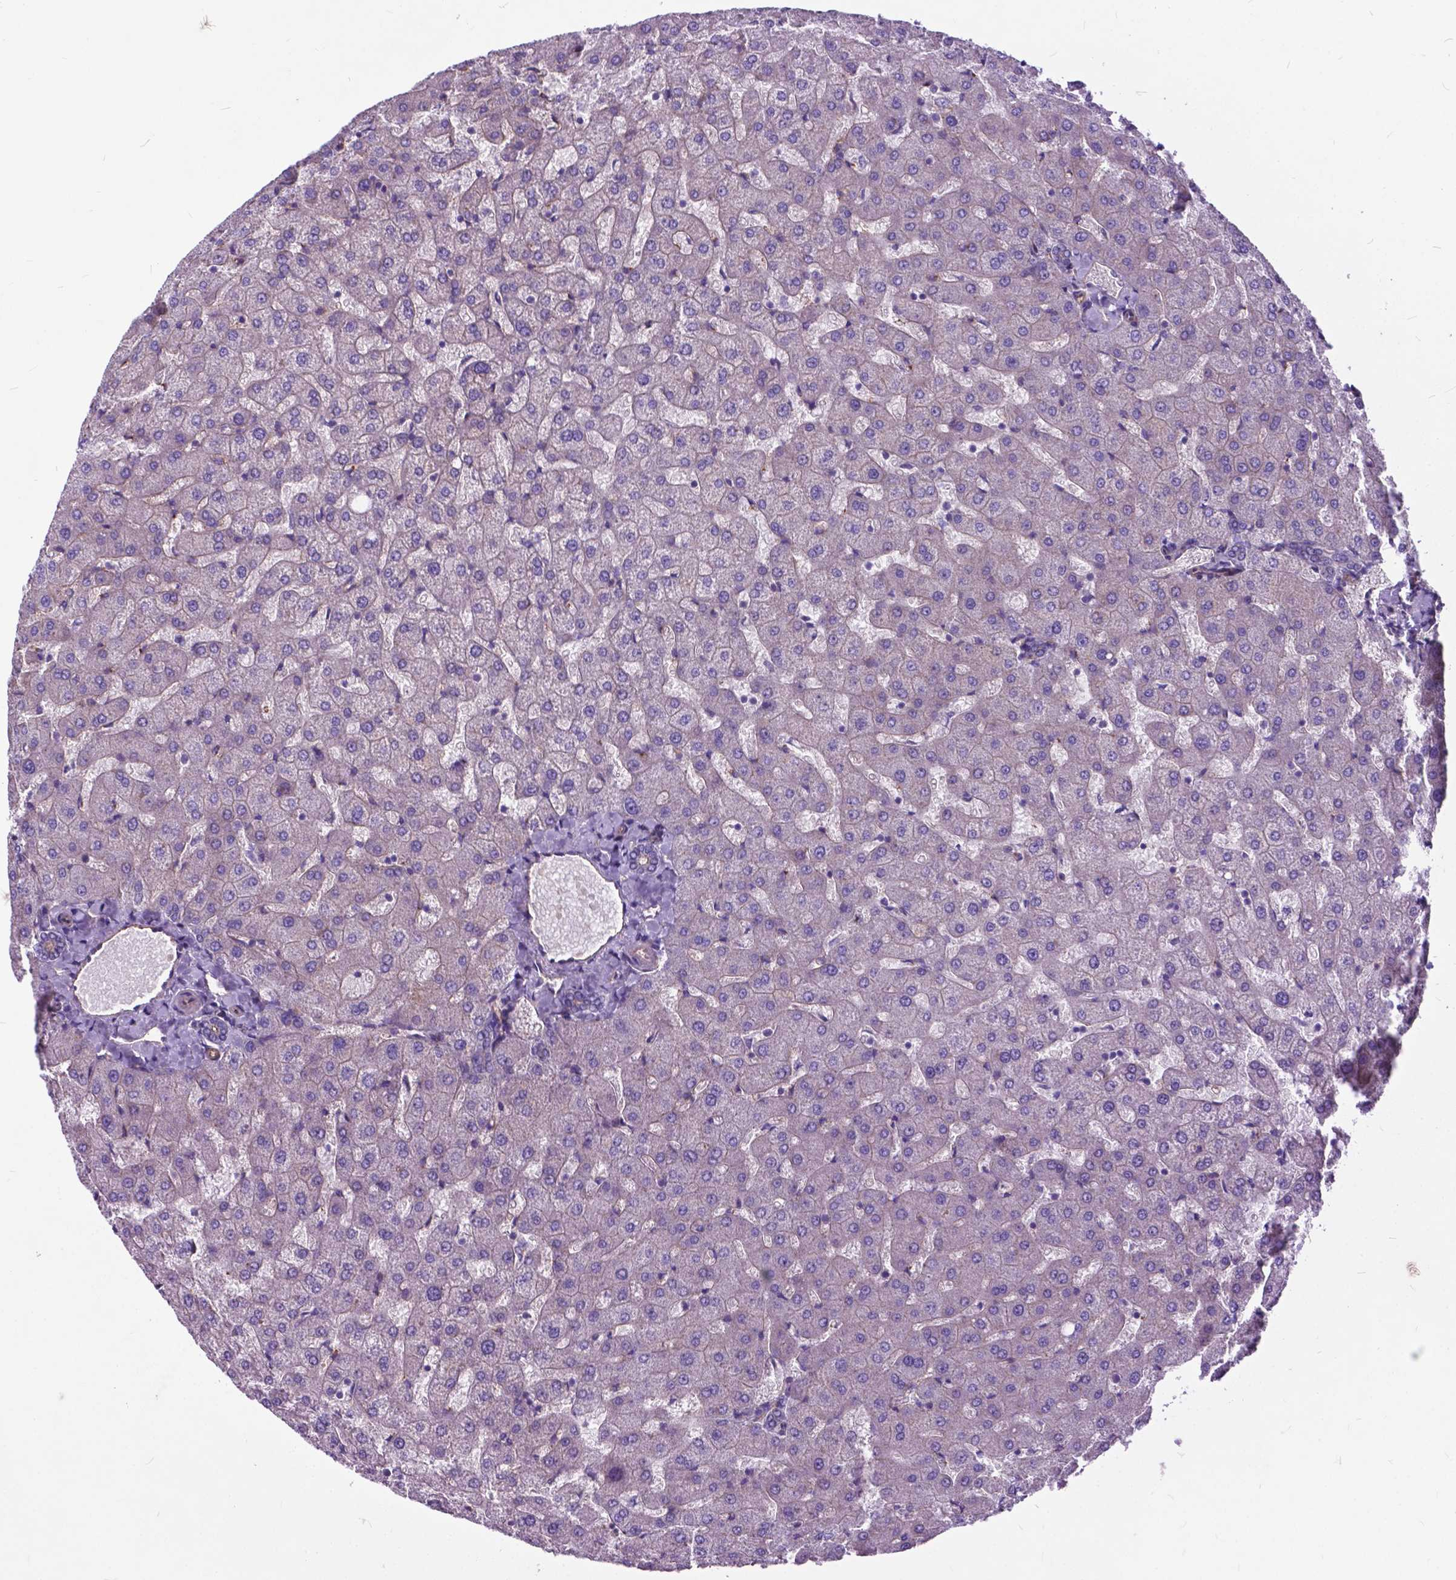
{"staining": {"intensity": "negative", "quantity": "none", "location": "none"}, "tissue": "liver", "cell_type": "Cholangiocytes", "image_type": "normal", "snomed": [{"axis": "morphology", "description": "Normal tissue, NOS"}, {"axis": "topography", "description": "Liver"}], "caption": "An immunohistochemistry photomicrograph of unremarkable liver is shown. There is no staining in cholangiocytes of liver. (Brightfield microscopy of DAB IHC at high magnification).", "gene": "FLT4", "patient": {"sex": "female", "age": 50}}